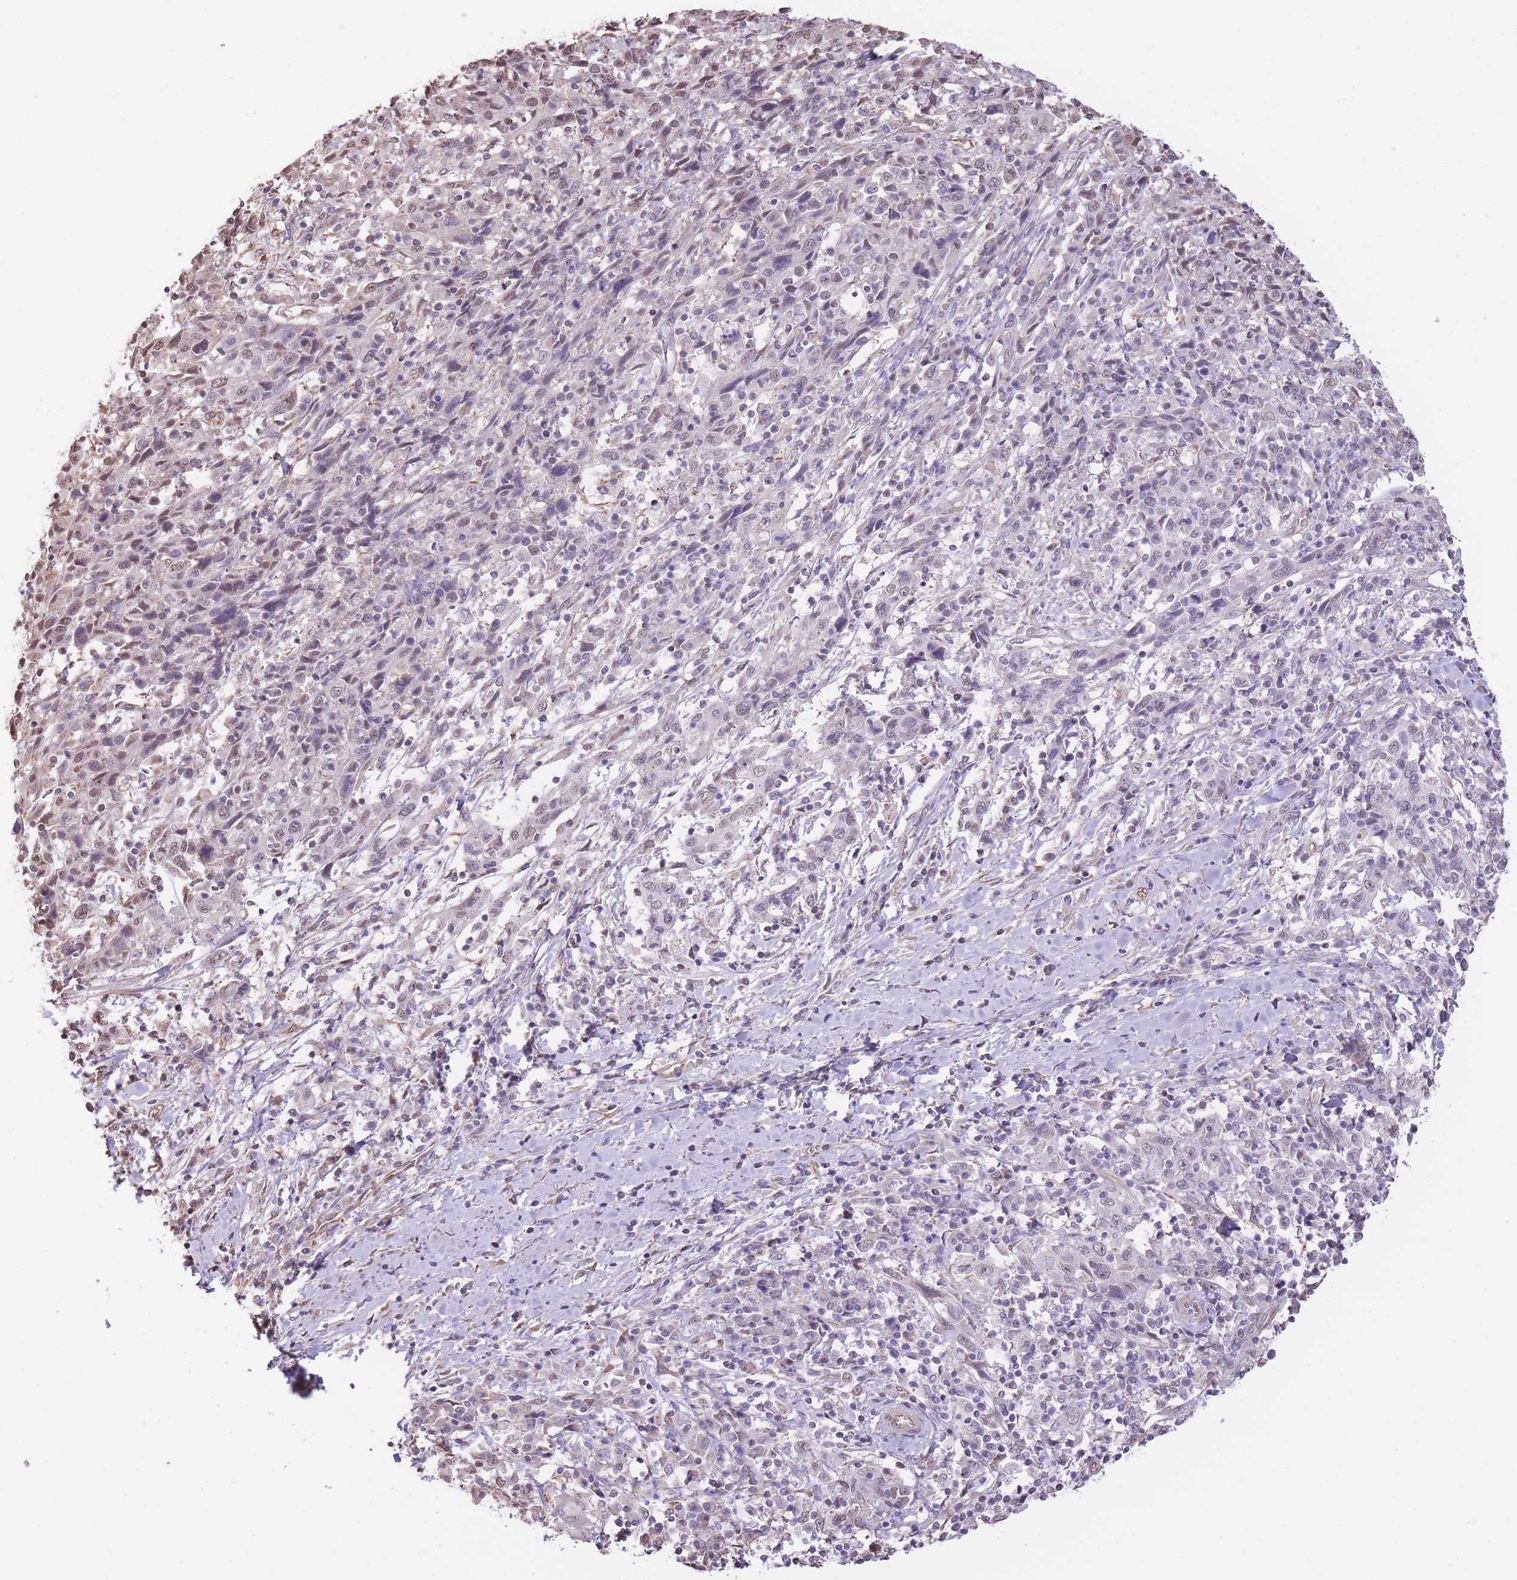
{"staining": {"intensity": "negative", "quantity": "none", "location": "none"}, "tissue": "cervical cancer", "cell_type": "Tumor cells", "image_type": "cancer", "snomed": [{"axis": "morphology", "description": "Squamous cell carcinoma, NOS"}, {"axis": "topography", "description": "Cervix"}], "caption": "This is an immunohistochemistry photomicrograph of human cervical squamous cell carcinoma. There is no expression in tumor cells.", "gene": "PSG8", "patient": {"sex": "female", "age": 46}}